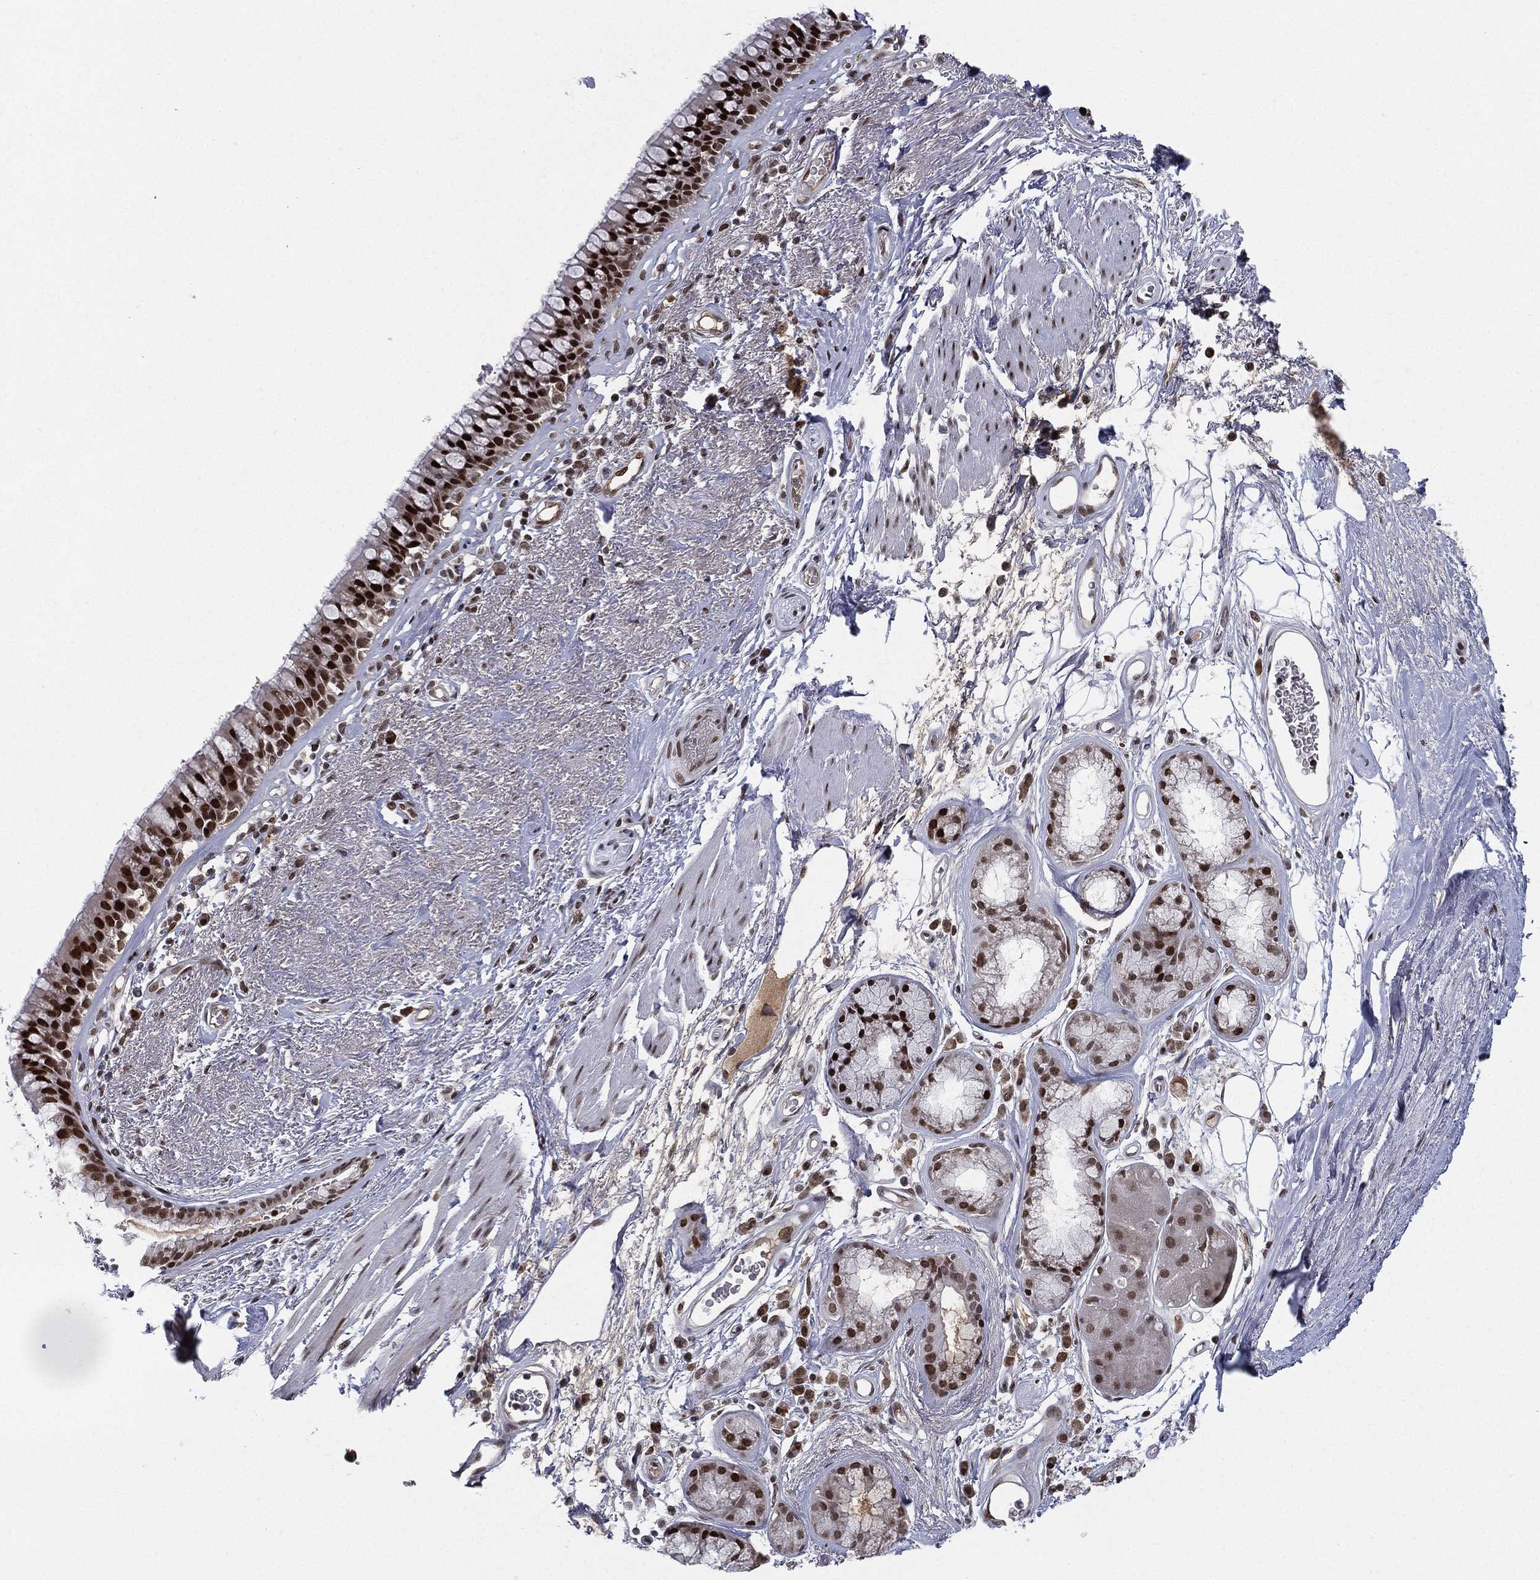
{"staining": {"intensity": "strong", "quantity": ">75%", "location": "nuclear"}, "tissue": "bronchus", "cell_type": "Respiratory epithelial cells", "image_type": "normal", "snomed": [{"axis": "morphology", "description": "Normal tissue, NOS"}, {"axis": "topography", "description": "Bronchus"}], "caption": "A brown stain labels strong nuclear staining of a protein in respiratory epithelial cells of normal bronchus. (DAB (3,3'-diaminobenzidine) = brown stain, brightfield microscopy at high magnification).", "gene": "RTF1", "patient": {"sex": "male", "age": 82}}